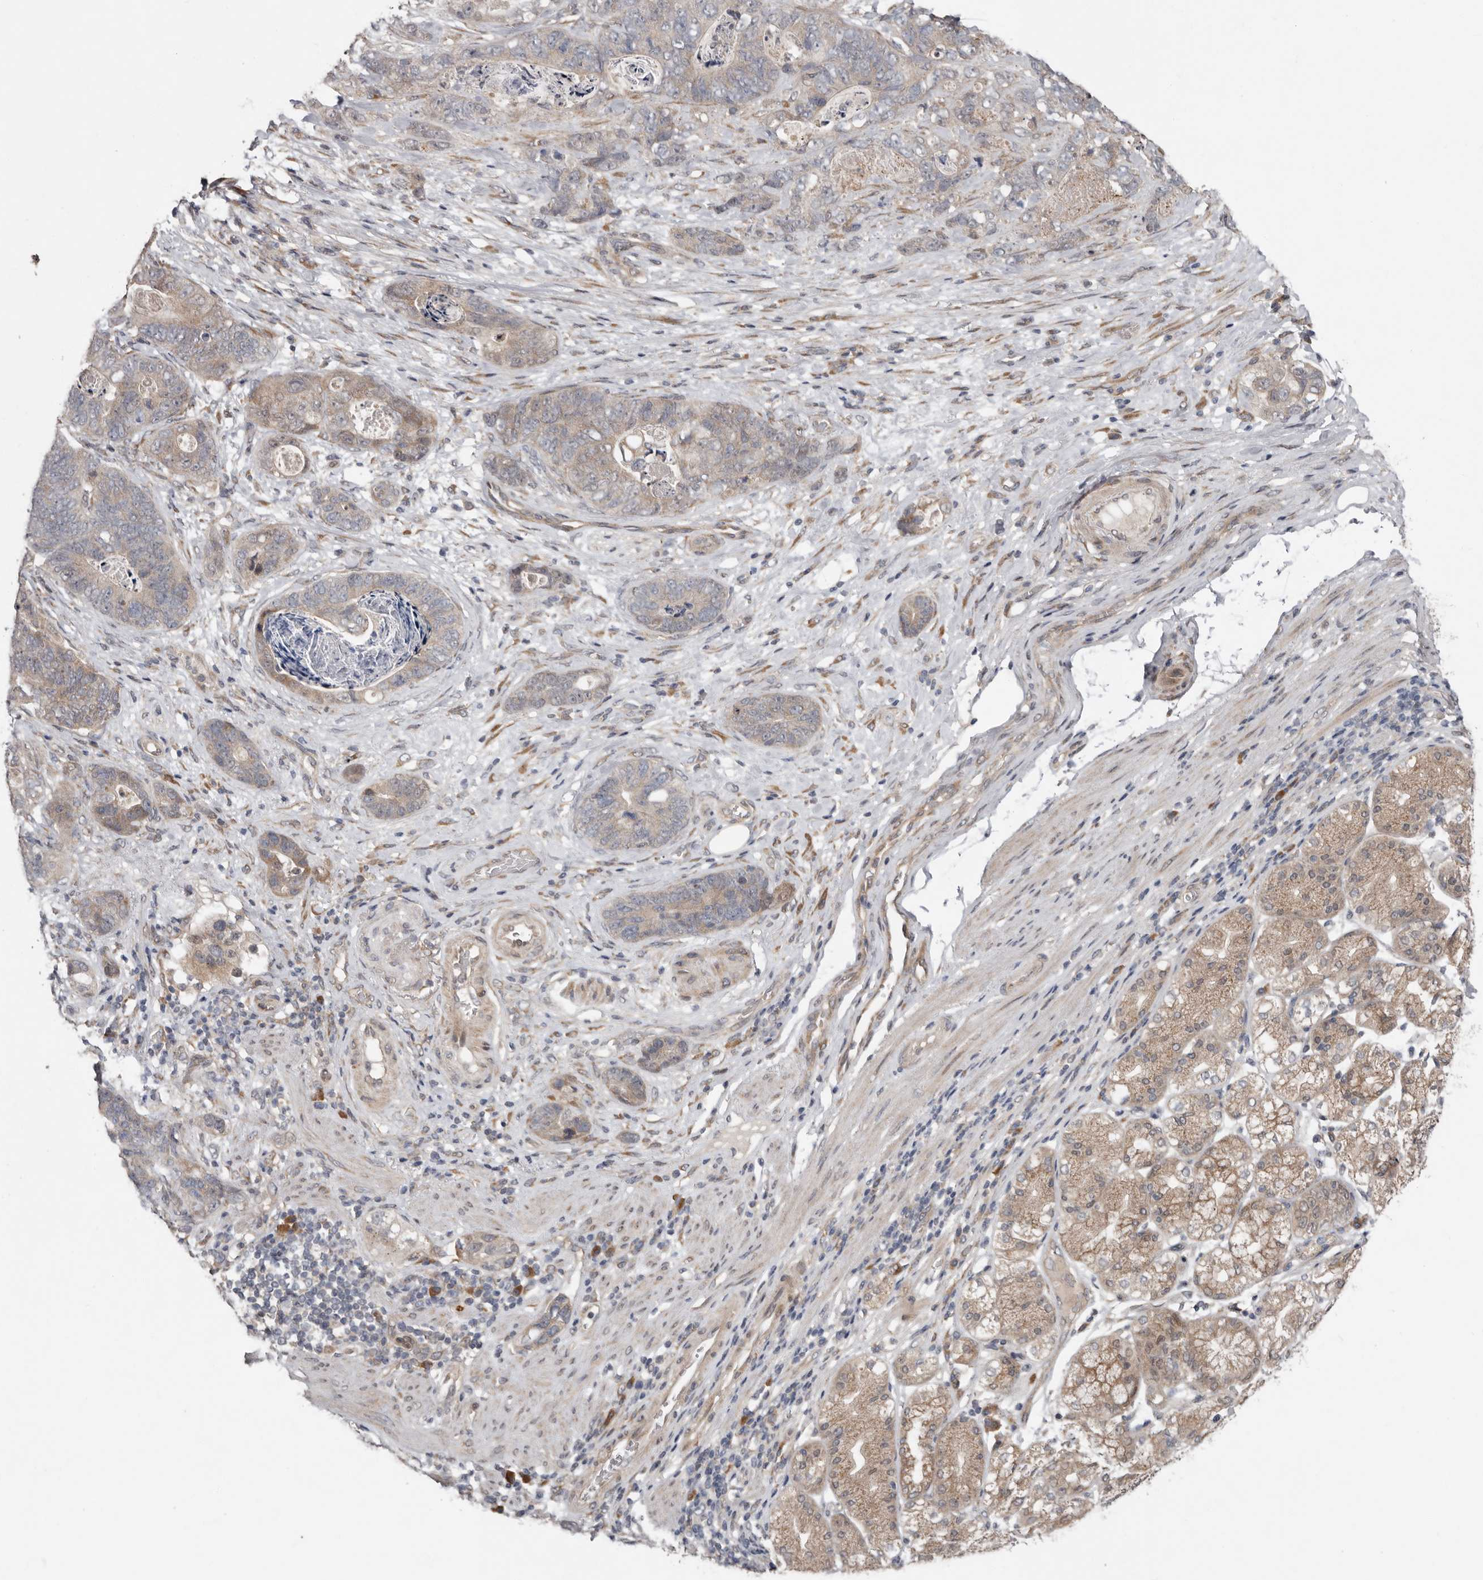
{"staining": {"intensity": "weak", "quantity": "<25%", "location": "cytoplasmic/membranous"}, "tissue": "stomach cancer", "cell_type": "Tumor cells", "image_type": "cancer", "snomed": [{"axis": "morphology", "description": "Normal tissue, NOS"}, {"axis": "morphology", "description": "Adenocarcinoma, NOS"}, {"axis": "topography", "description": "Stomach"}], "caption": "Tumor cells show no significant expression in adenocarcinoma (stomach).", "gene": "CHML", "patient": {"sex": "female", "age": 89}}